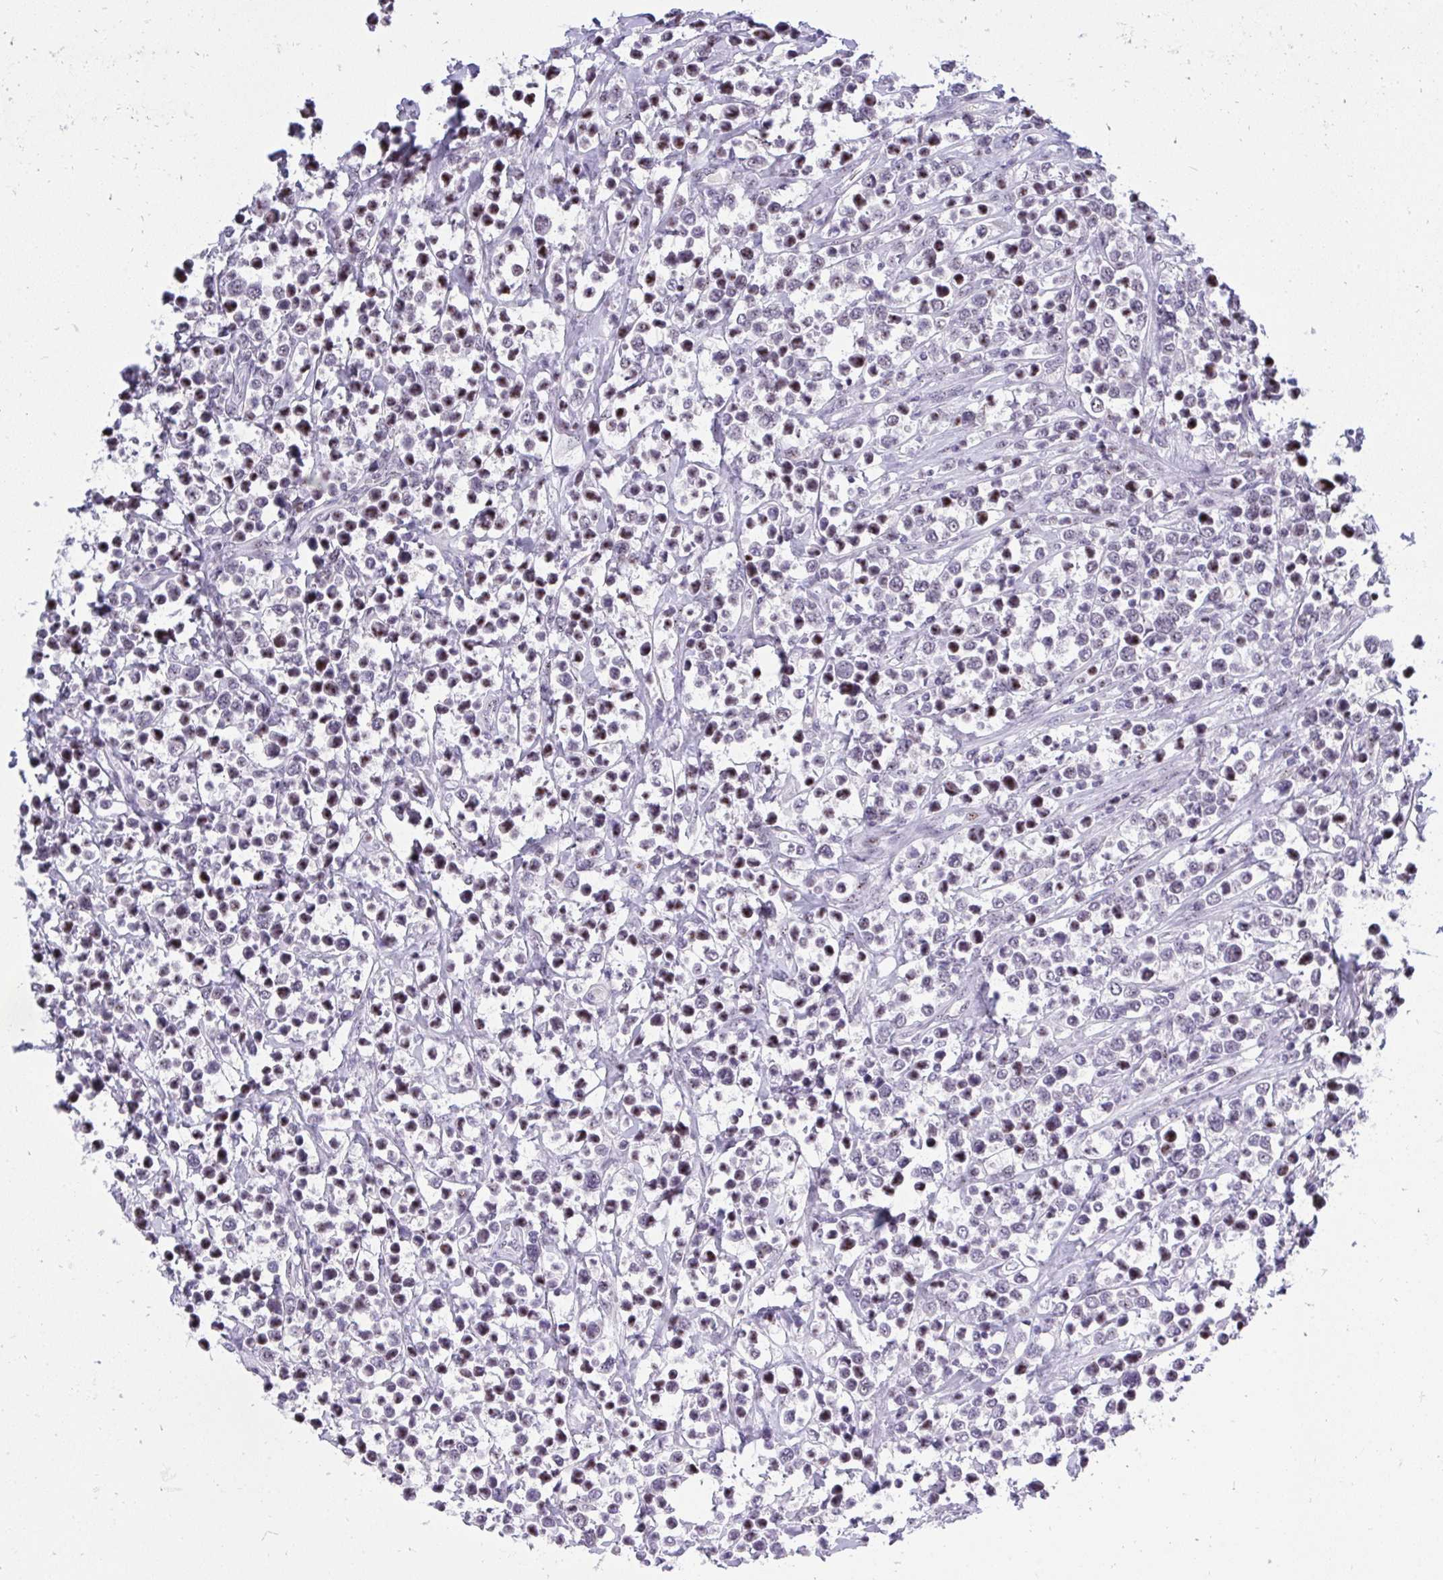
{"staining": {"intensity": "moderate", "quantity": ">75%", "location": "nuclear"}, "tissue": "lymphoma", "cell_type": "Tumor cells", "image_type": "cancer", "snomed": [{"axis": "morphology", "description": "Malignant lymphoma, non-Hodgkin's type, High grade"}, {"axis": "topography", "description": "Soft tissue"}], "caption": "There is medium levels of moderate nuclear staining in tumor cells of lymphoma, as demonstrated by immunohistochemical staining (brown color).", "gene": "PLPPR3", "patient": {"sex": "female", "age": 56}}